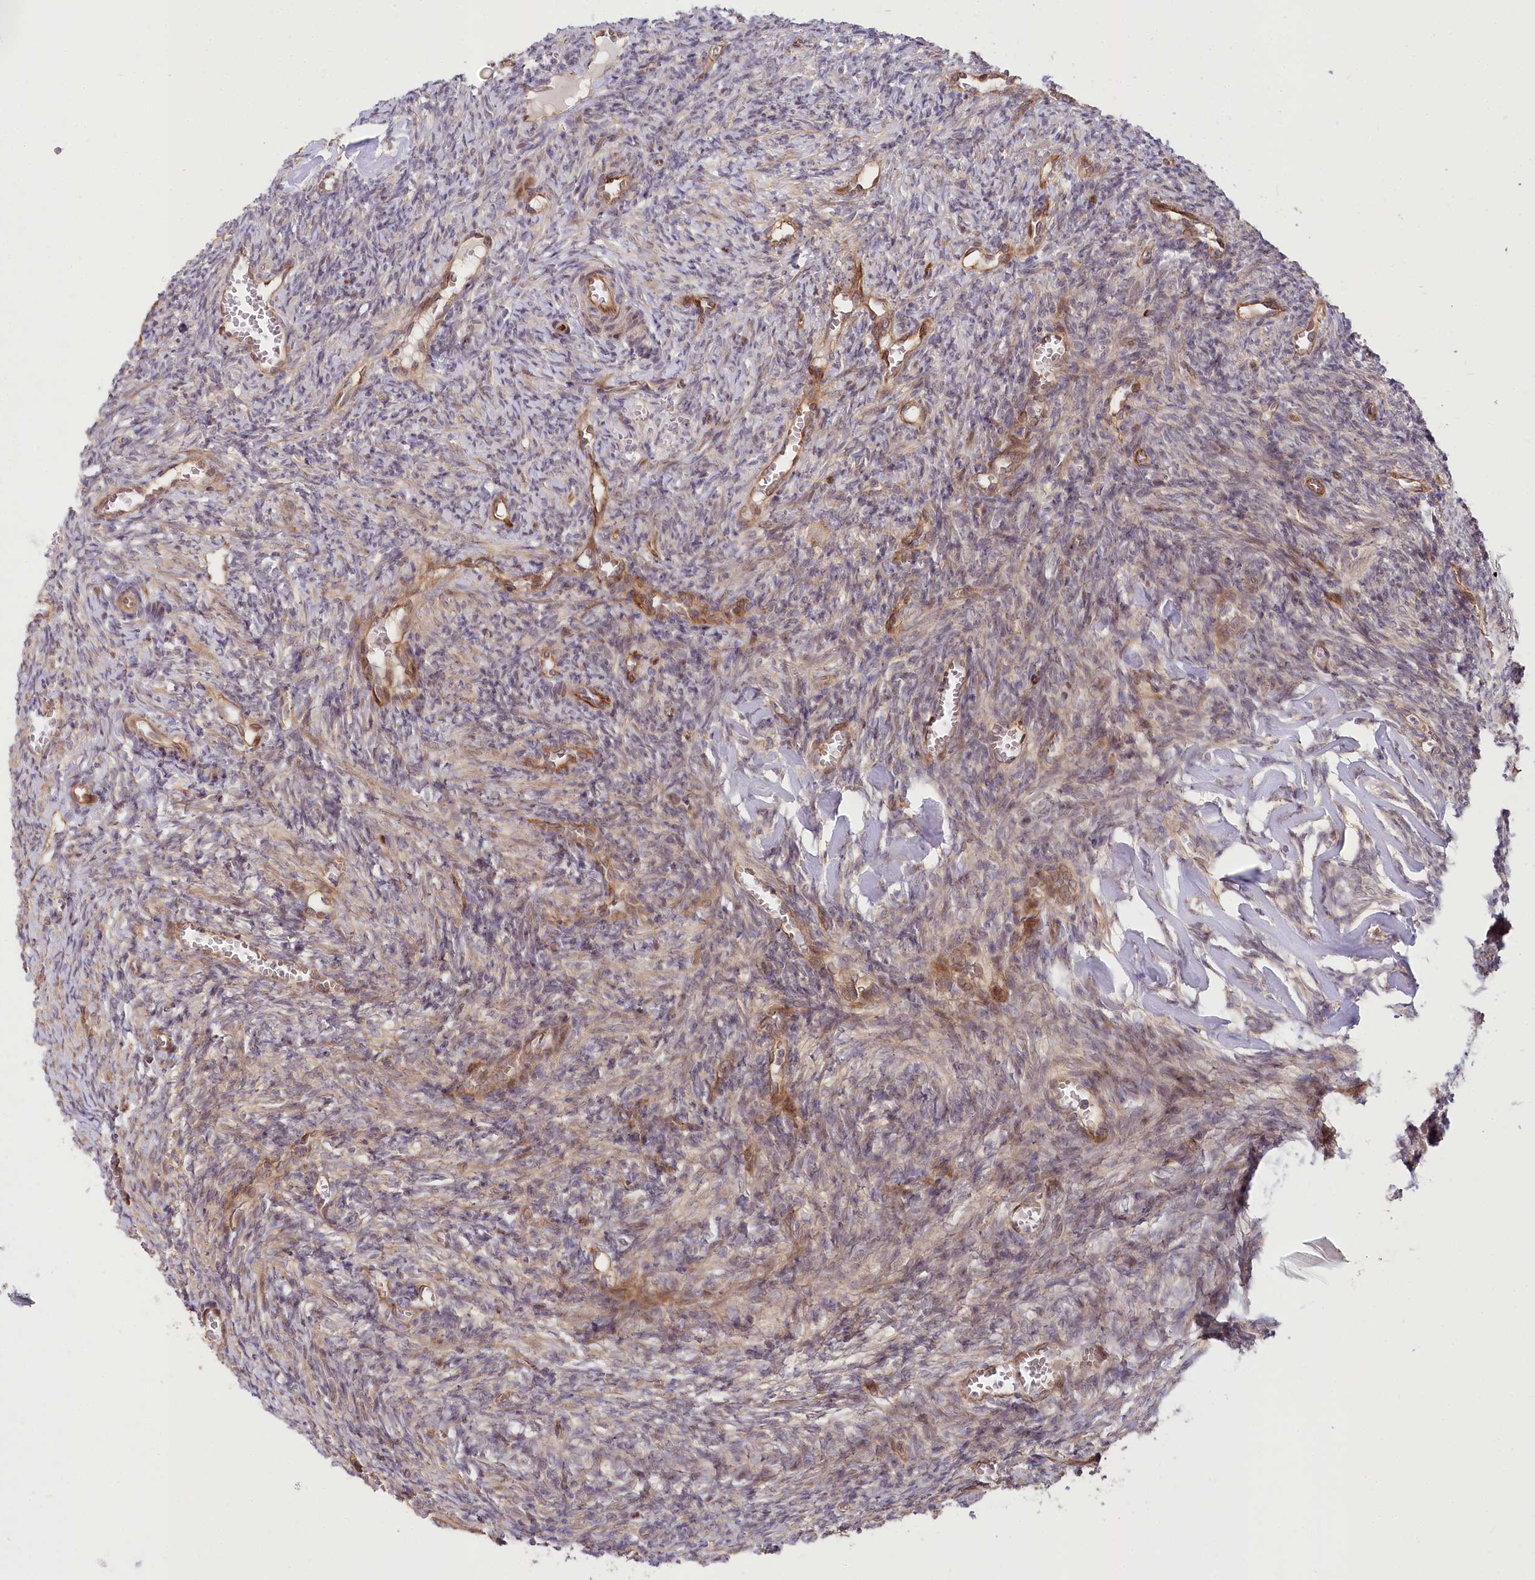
{"staining": {"intensity": "negative", "quantity": "none", "location": "none"}, "tissue": "ovary", "cell_type": "Ovarian stroma cells", "image_type": "normal", "snomed": [{"axis": "morphology", "description": "Normal tissue, NOS"}, {"axis": "topography", "description": "Ovary"}], "caption": "Immunohistochemistry micrograph of normal human ovary stained for a protein (brown), which displays no expression in ovarian stroma cells. Brightfield microscopy of immunohistochemistry (IHC) stained with DAB (3,3'-diaminobenzidine) (brown) and hematoxylin (blue), captured at high magnification.", "gene": "CEP70", "patient": {"sex": "female", "age": 27}}